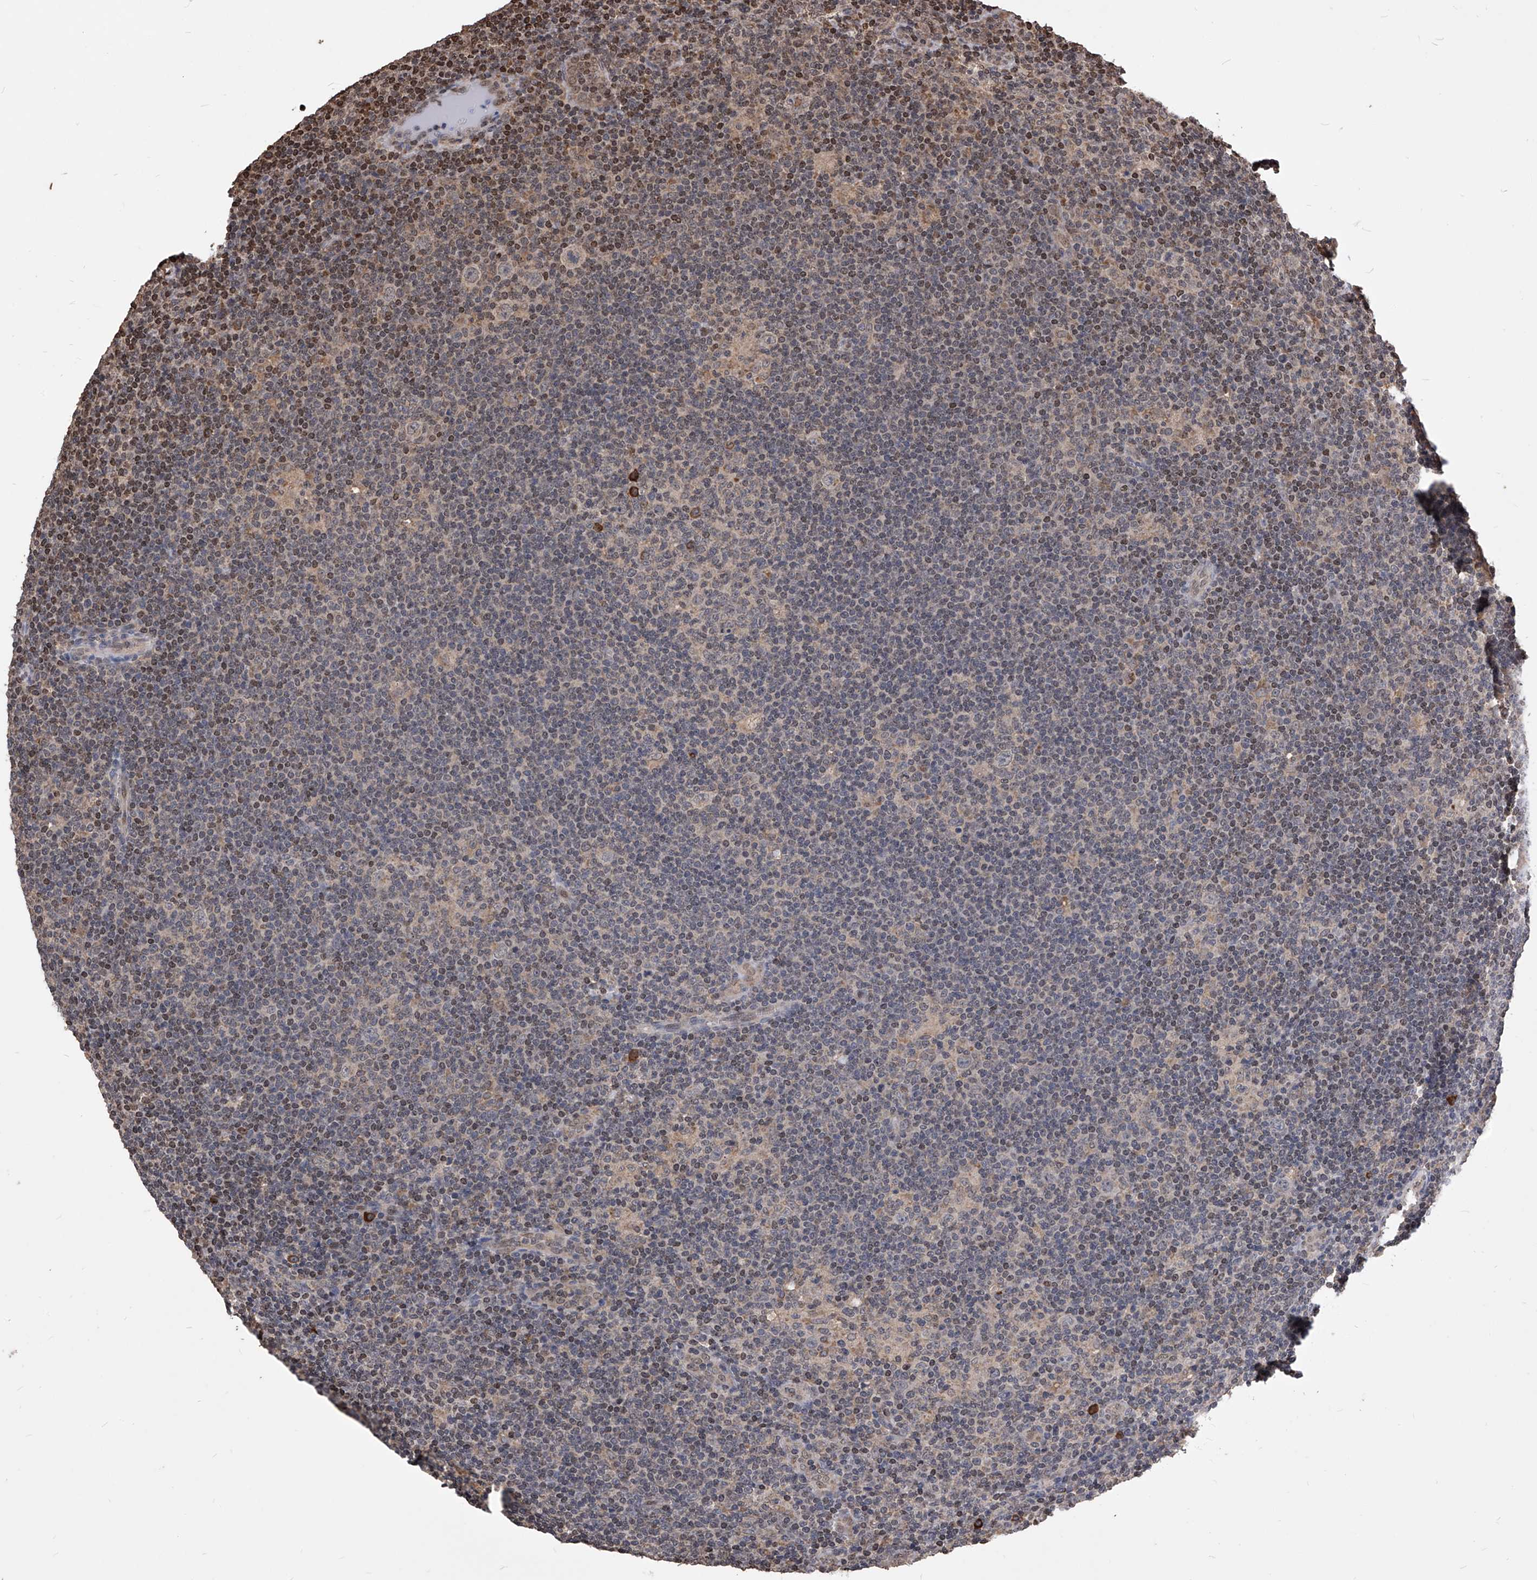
{"staining": {"intensity": "moderate", "quantity": "<25%", "location": "nuclear"}, "tissue": "lymphoma", "cell_type": "Tumor cells", "image_type": "cancer", "snomed": [{"axis": "morphology", "description": "Hodgkin's disease, NOS"}, {"axis": "topography", "description": "Lymph node"}], "caption": "A brown stain shows moderate nuclear expression of a protein in lymphoma tumor cells.", "gene": "ID1", "patient": {"sex": "female", "age": 57}}